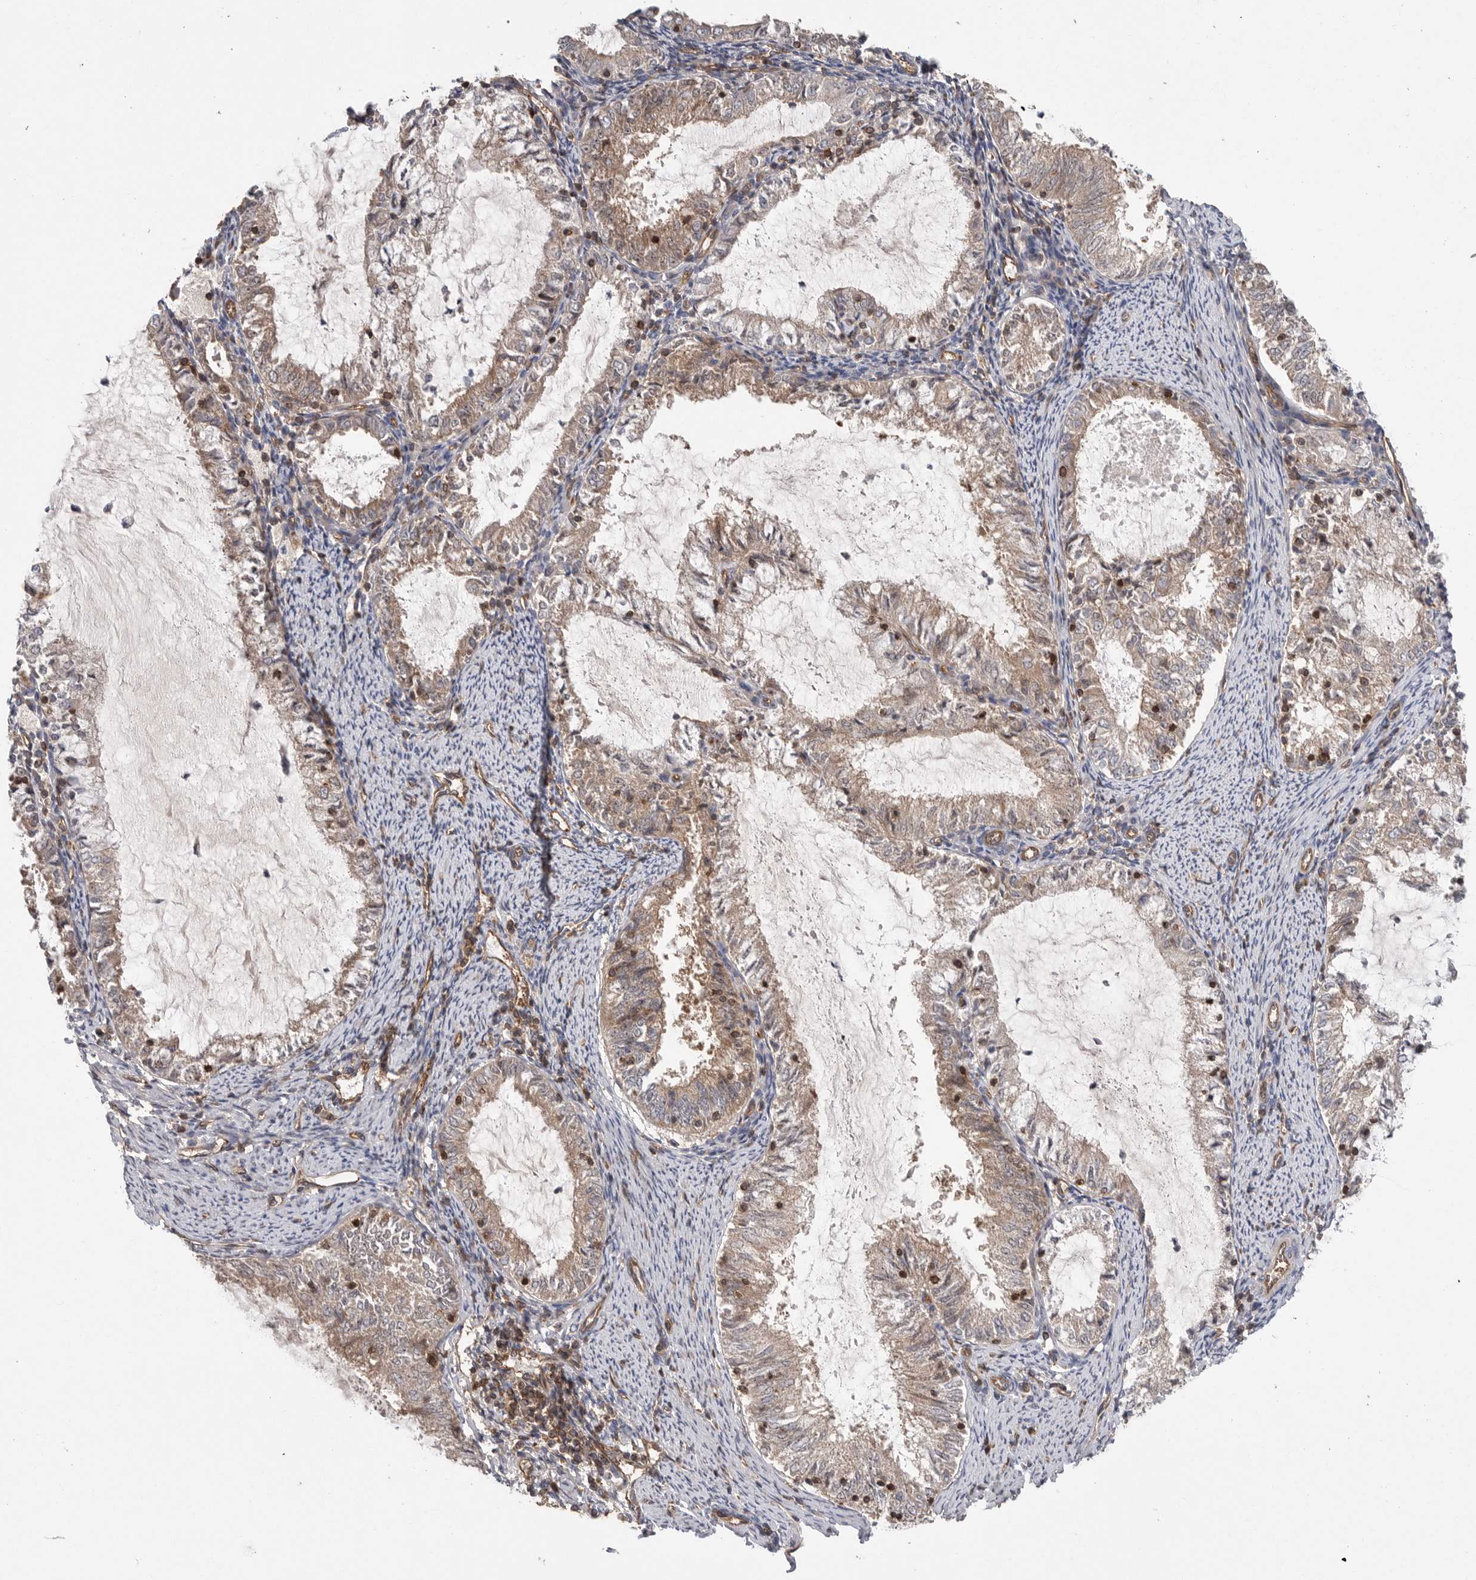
{"staining": {"intensity": "weak", "quantity": ">75%", "location": "cytoplasmic/membranous"}, "tissue": "endometrial cancer", "cell_type": "Tumor cells", "image_type": "cancer", "snomed": [{"axis": "morphology", "description": "Adenocarcinoma, NOS"}, {"axis": "topography", "description": "Endometrium"}], "caption": "DAB (3,3'-diaminobenzidine) immunohistochemical staining of human adenocarcinoma (endometrial) shows weak cytoplasmic/membranous protein positivity in about >75% of tumor cells.", "gene": "PRKCH", "patient": {"sex": "female", "age": 57}}